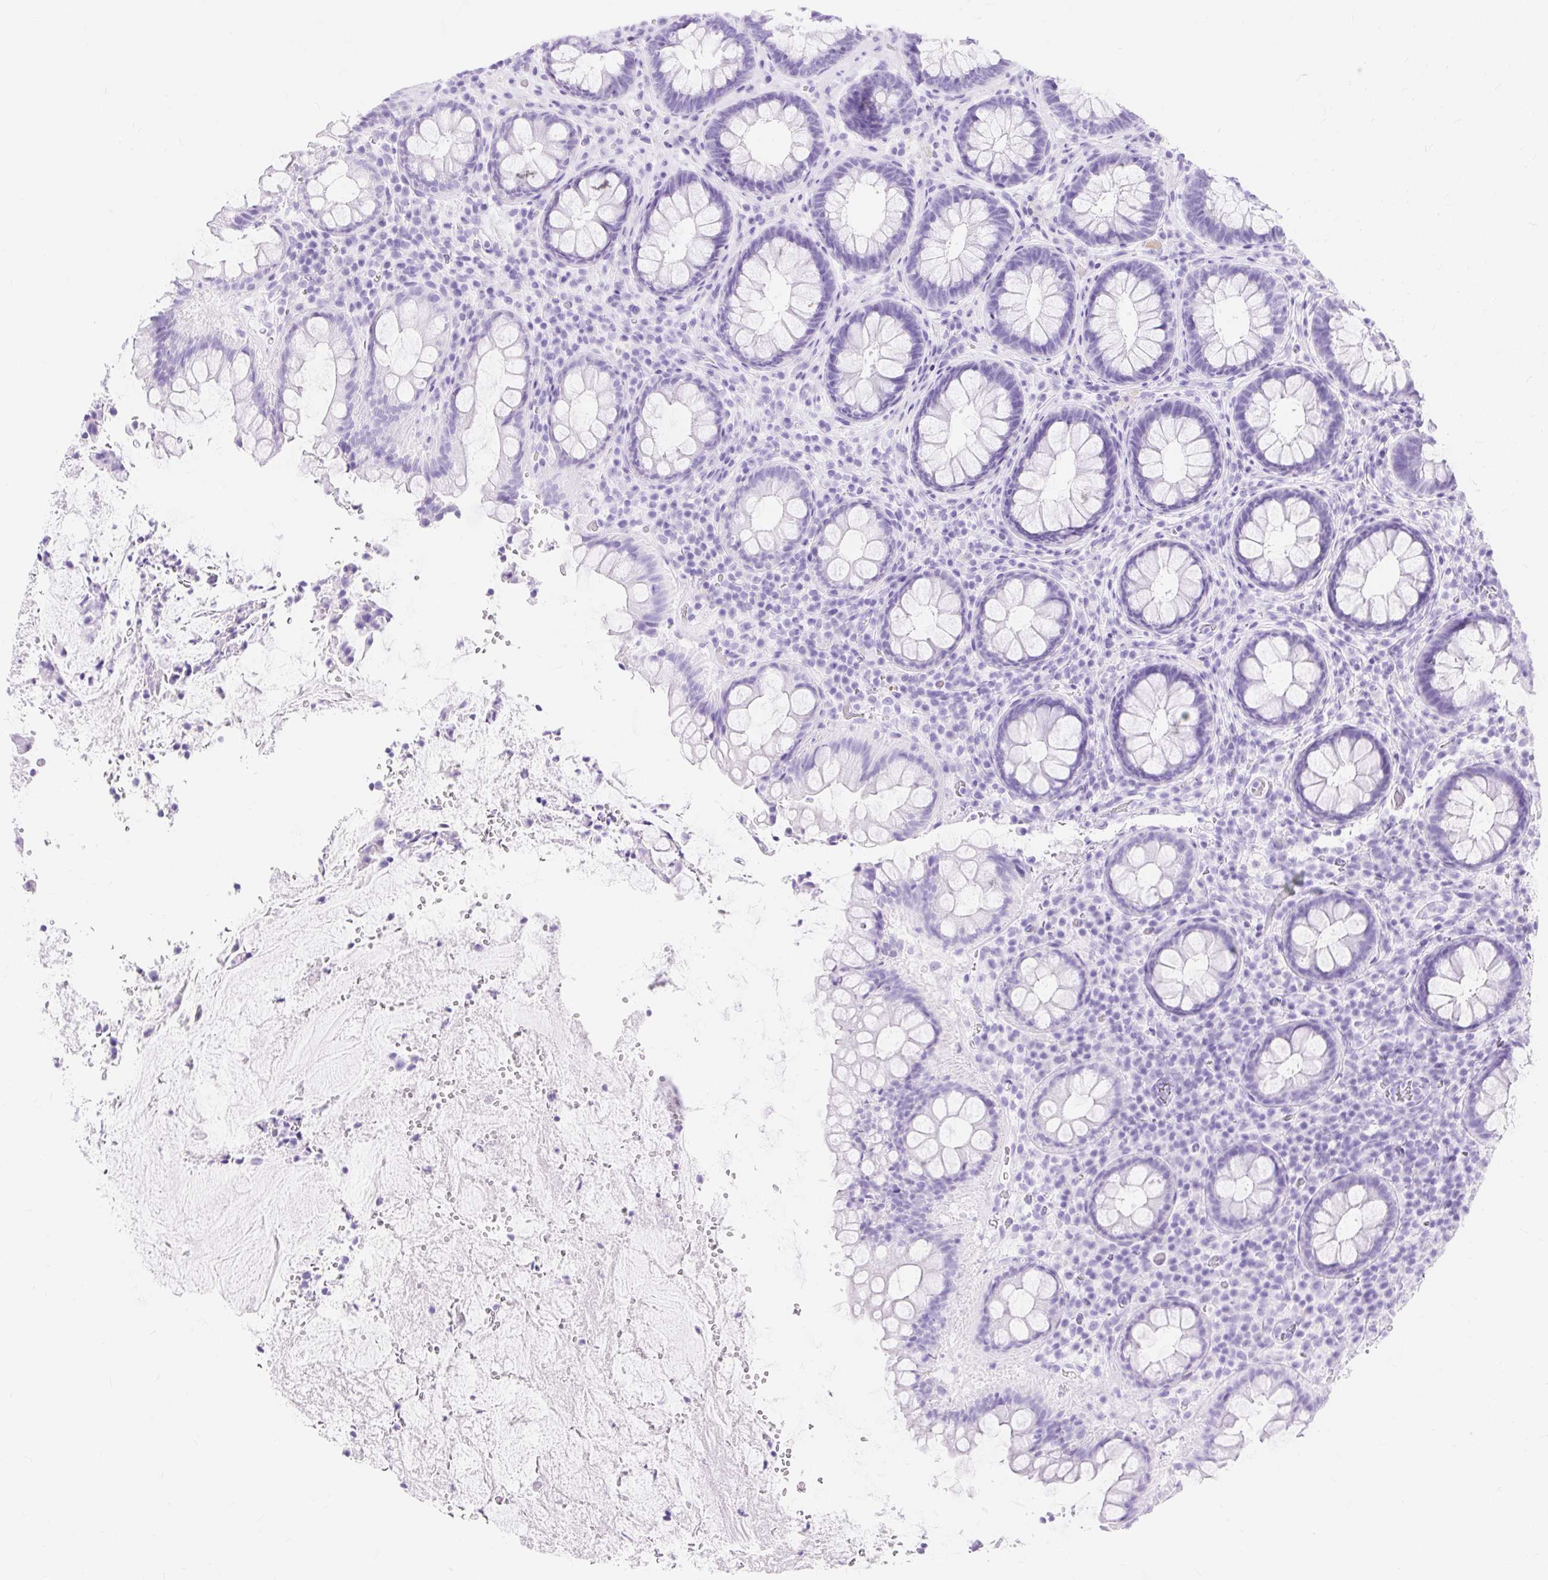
{"staining": {"intensity": "negative", "quantity": "none", "location": "none"}, "tissue": "rectum", "cell_type": "Glandular cells", "image_type": "normal", "snomed": [{"axis": "morphology", "description": "Normal tissue, NOS"}, {"axis": "topography", "description": "Rectum"}], "caption": "This is an immunohistochemistry (IHC) micrograph of benign human rectum. There is no expression in glandular cells.", "gene": "MBP", "patient": {"sex": "female", "age": 69}}